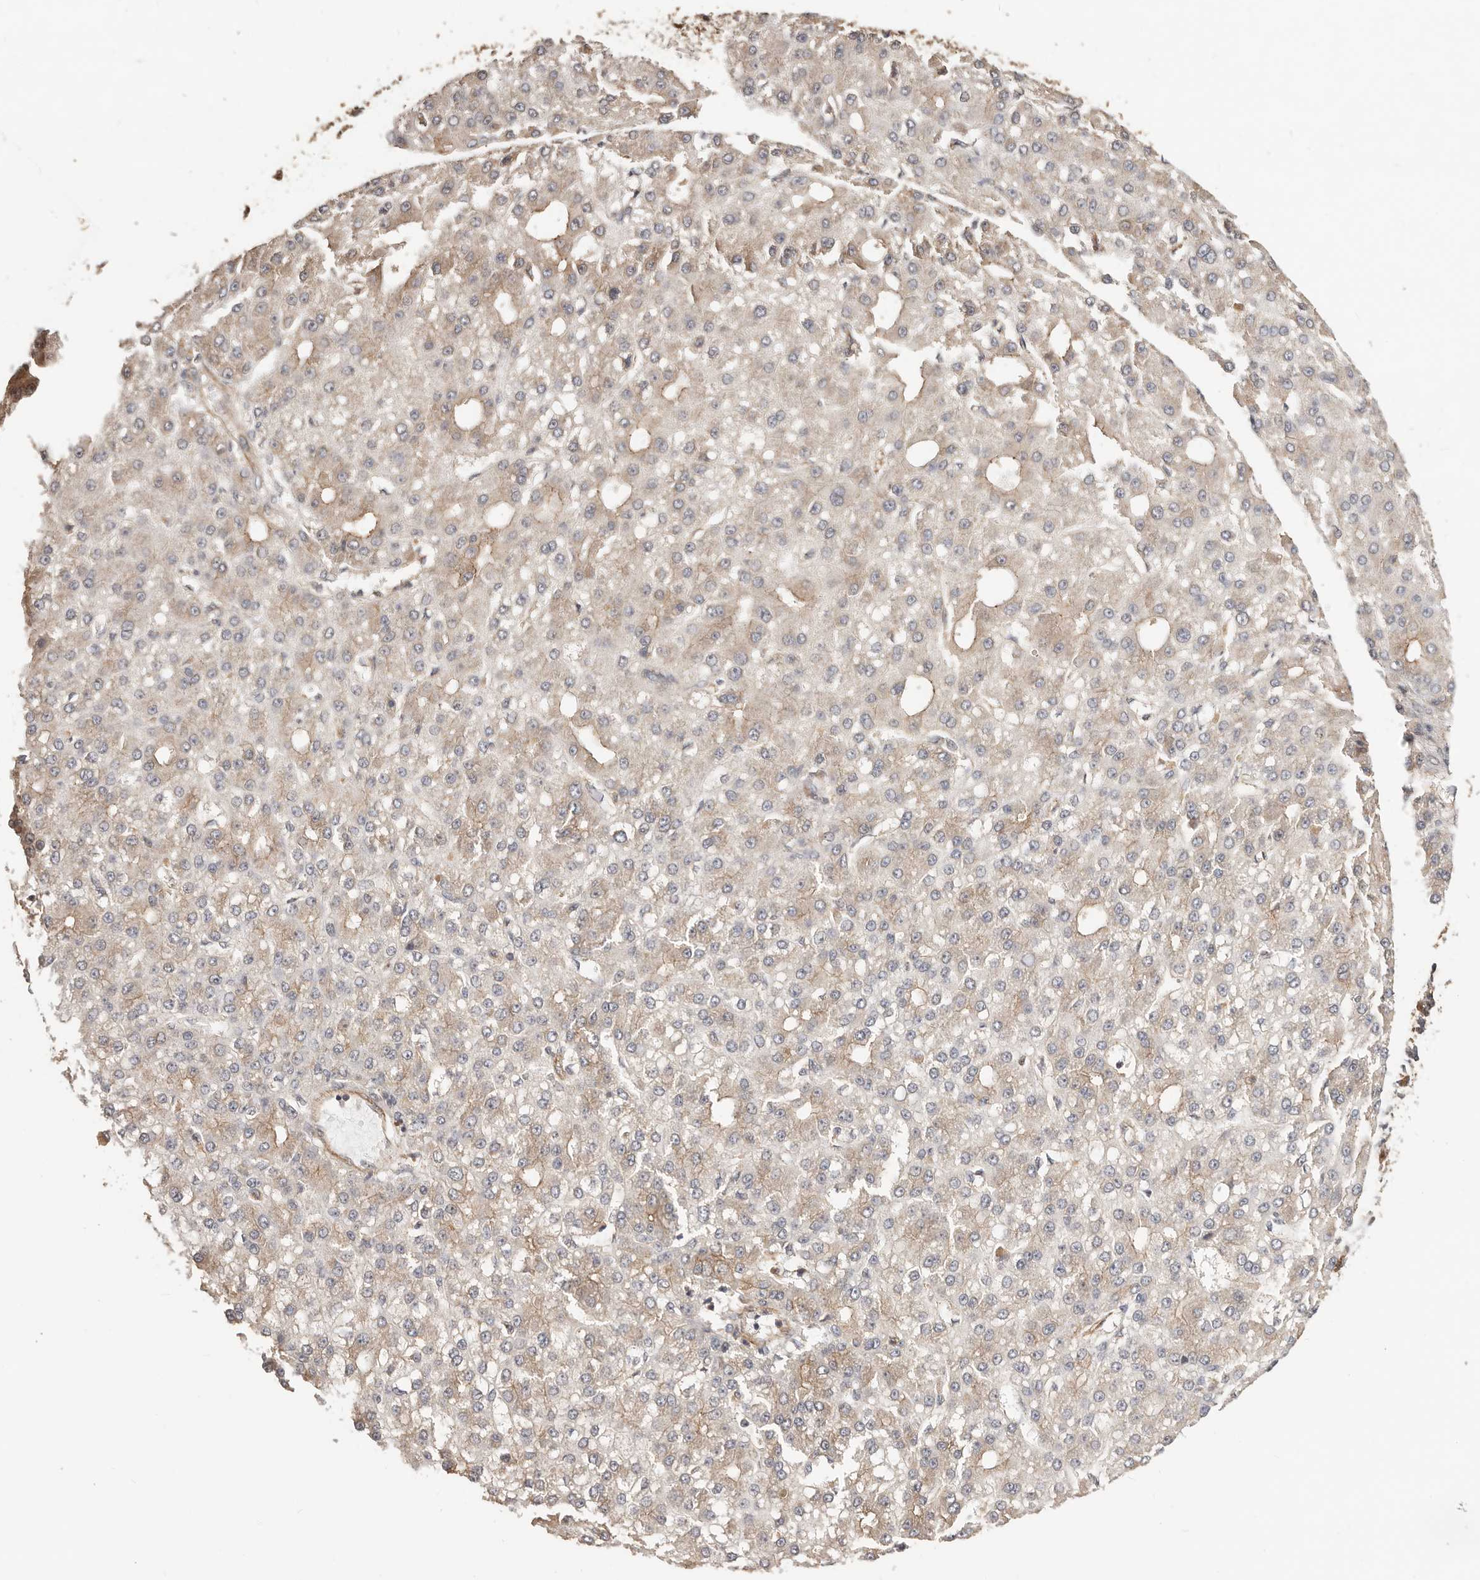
{"staining": {"intensity": "weak", "quantity": ">75%", "location": "cytoplasmic/membranous"}, "tissue": "liver cancer", "cell_type": "Tumor cells", "image_type": "cancer", "snomed": [{"axis": "morphology", "description": "Carcinoma, Hepatocellular, NOS"}, {"axis": "topography", "description": "Liver"}], "caption": "This histopathology image reveals immunohistochemistry staining of human liver cancer, with low weak cytoplasmic/membranous staining in about >75% of tumor cells.", "gene": "AFDN", "patient": {"sex": "male", "age": 67}}